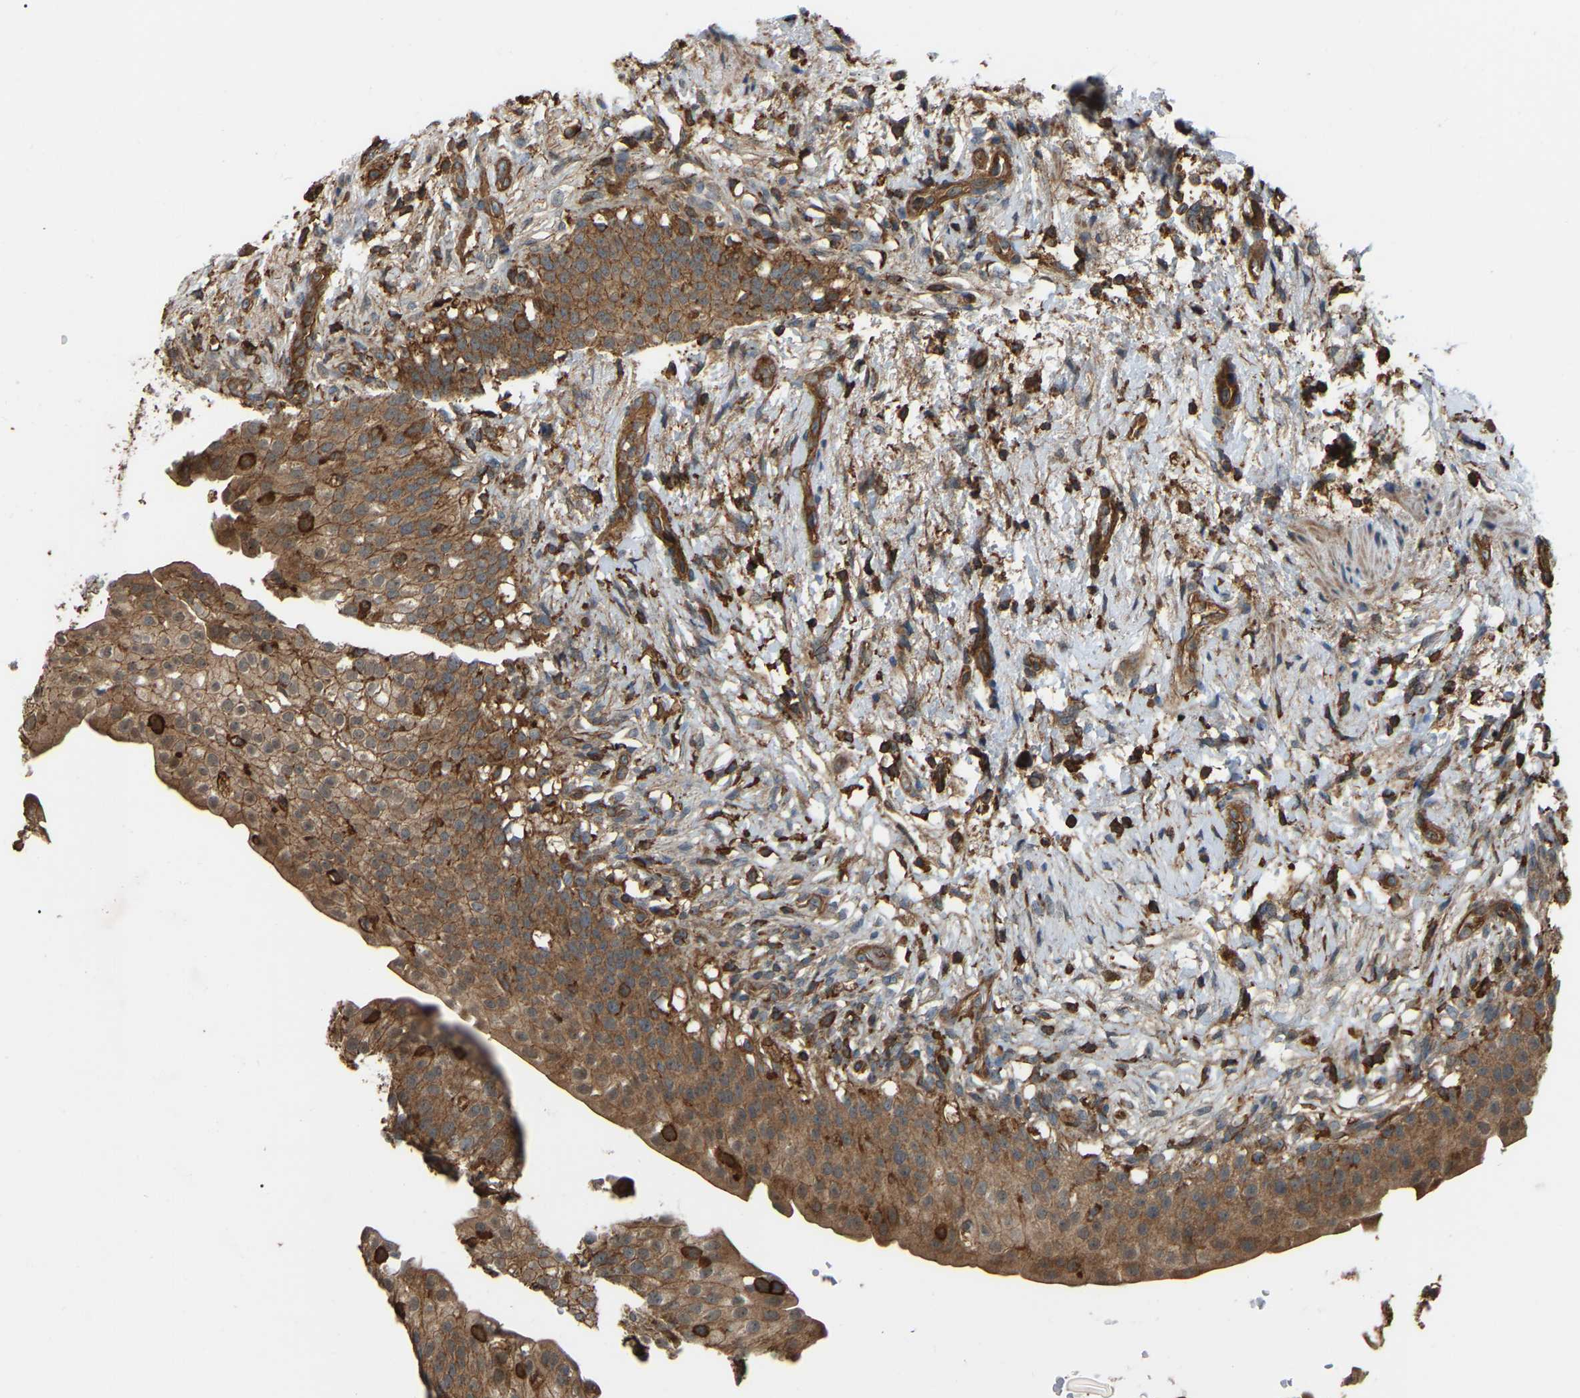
{"staining": {"intensity": "strong", "quantity": ">75%", "location": "cytoplasmic/membranous"}, "tissue": "urinary bladder", "cell_type": "Urothelial cells", "image_type": "normal", "snomed": [{"axis": "morphology", "description": "Normal tissue, NOS"}, {"axis": "topography", "description": "Urinary bladder"}], "caption": "Human urinary bladder stained for a protein (brown) exhibits strong cytoplasmic/membranous positive staining in approximately >75% of urothelial cells.", "gene": "SAMD9L", "patient": {"sex": "female", "age": 60}}